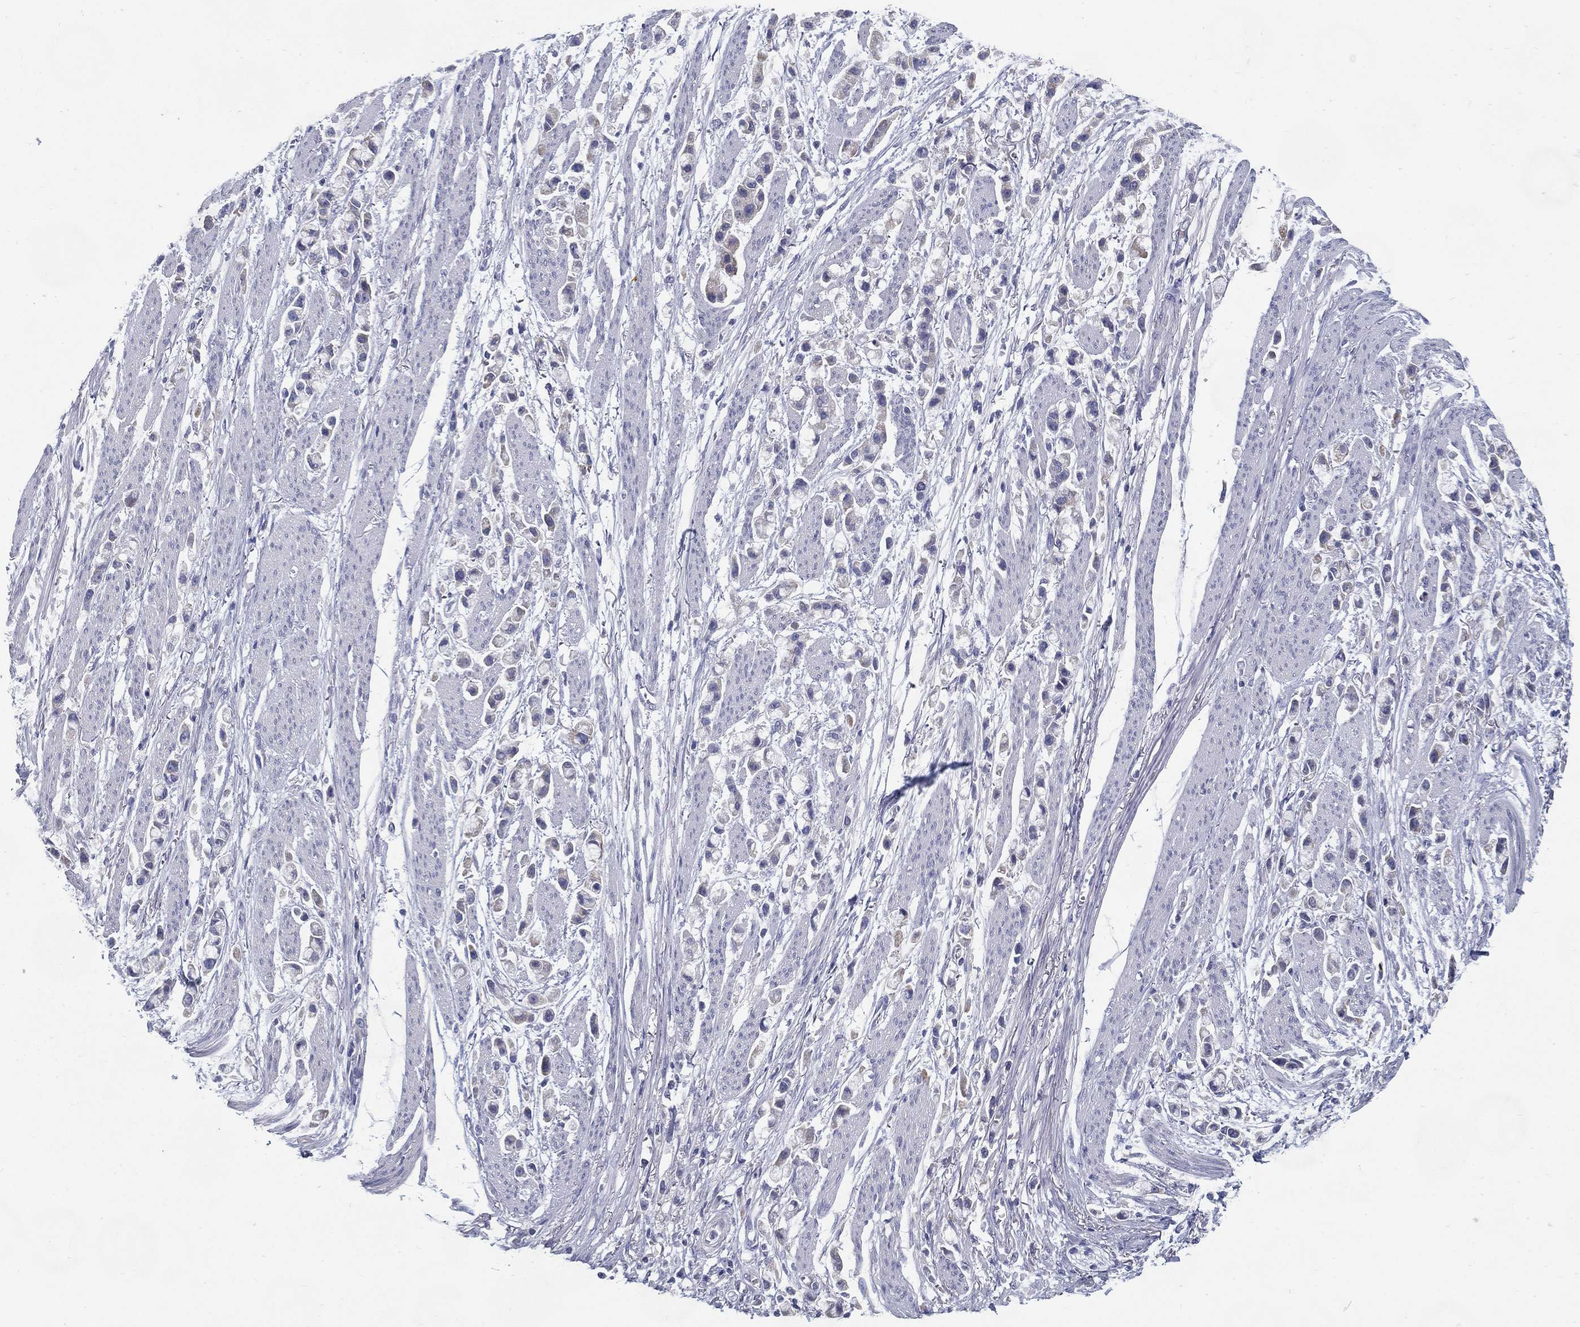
{"staining": {"intensity": "negative", "quantity": "none", "location": "none"}, "tissue": "stomach cancer", "cell_type": "Tumor cells", "image_type": "cancer", "snomed": [{"axis": "morphology", "description": "Adenocarcinoma, NOS"}, {"axis": "topography", "description": "Stomach"}], "caption": "IHC of stomach adenocarcinoma exhibits no positivity in tumor cells.", "gene": "C19orf18", "patient": {"sex": "female", "age": 81}}